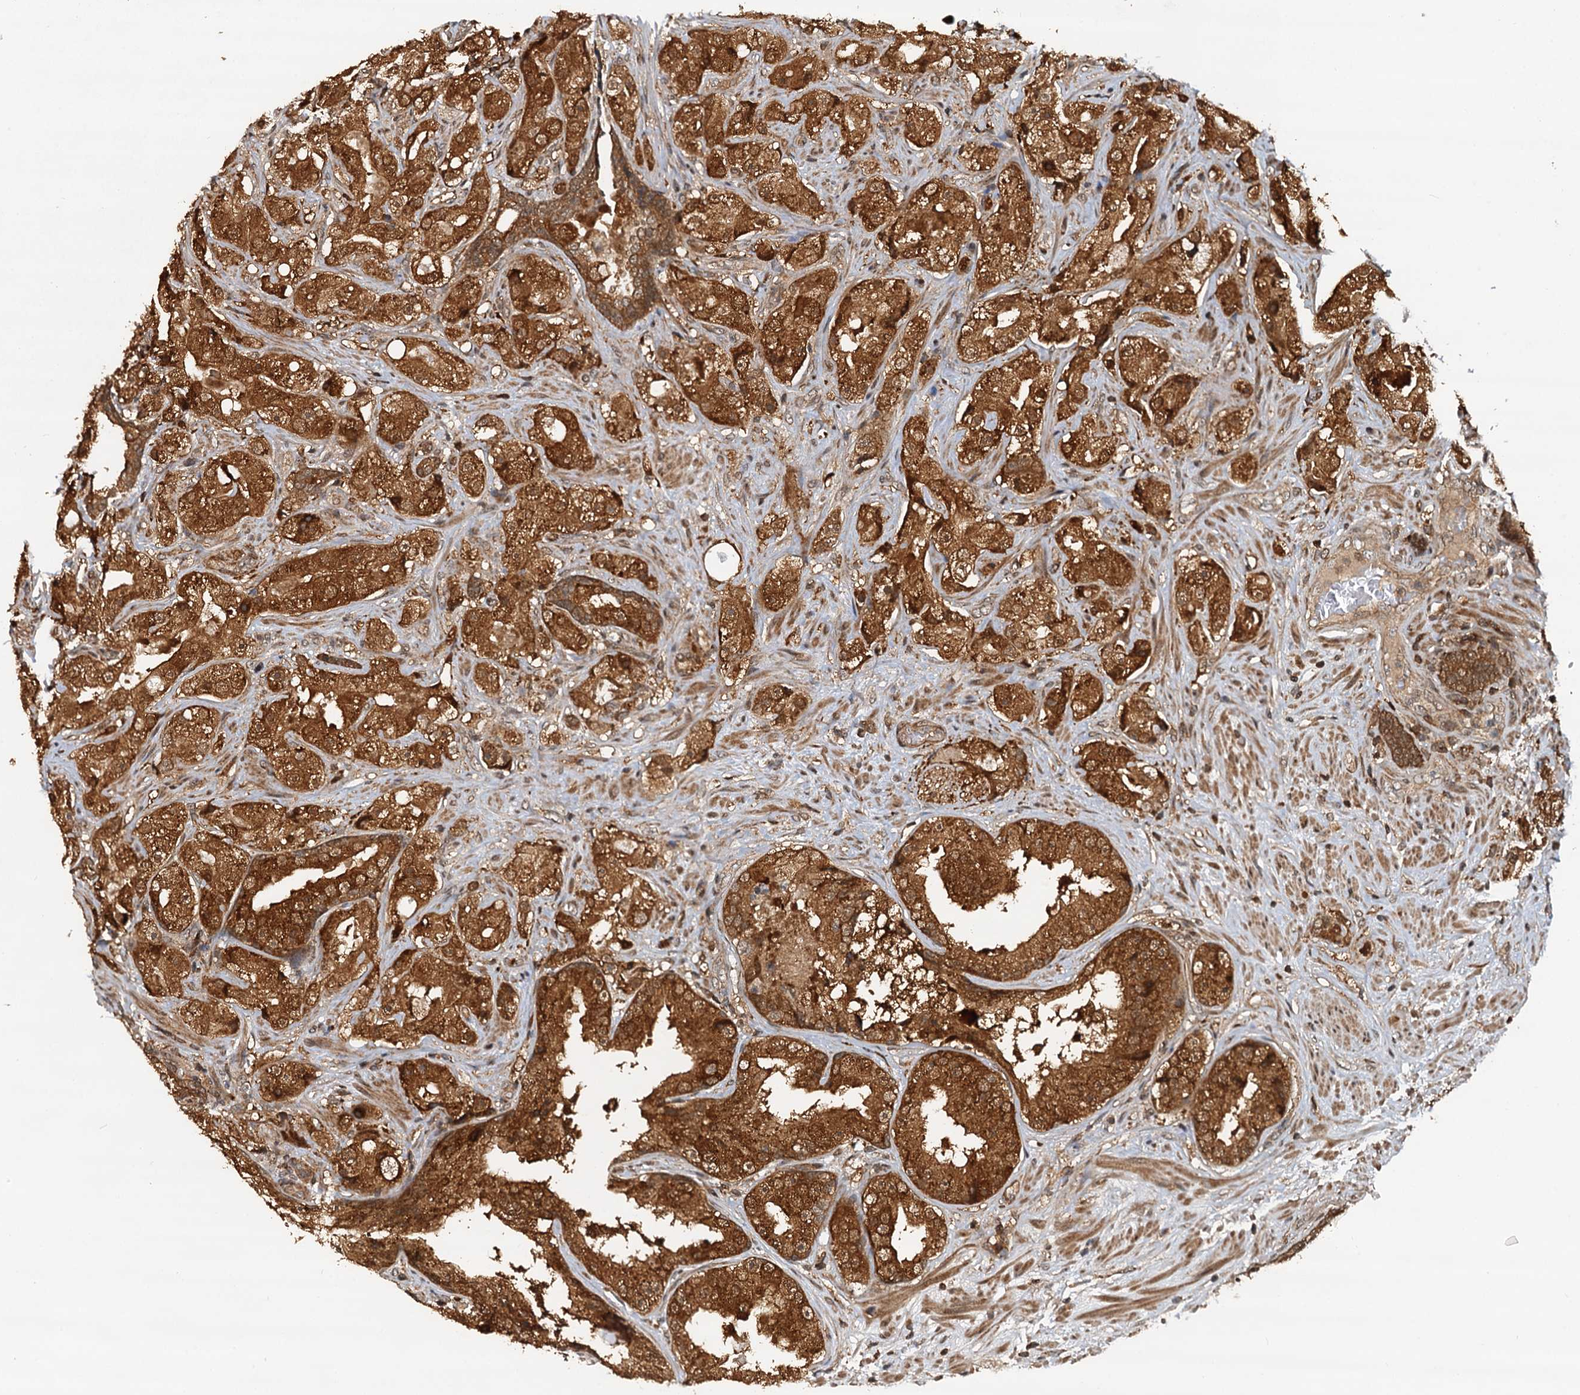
{"staining": {"intensity": "strong", "quantity": ">75%", "location": "cytoplasmic/membranous"}, "tissue": "prostate cancer", "cell_type": "Tumor cells", "image_type": "cancer", "snomed": [{"axis": "morphology", "description": "Adenocarcinoma, High grade"}, {"axis": "topography", "description": "Prostate"}], "caption": "Immunohistochemistry (DAB (3,3'-diaminobenzidine)) staining of human adenocarcinoma (high-grade) (prostate) reveals strong cytoplasmic/membranous protein positivity in about >75% of tumor cells.", "gene": "STUB1", "patient": {"sex": "male", "age": 73}}